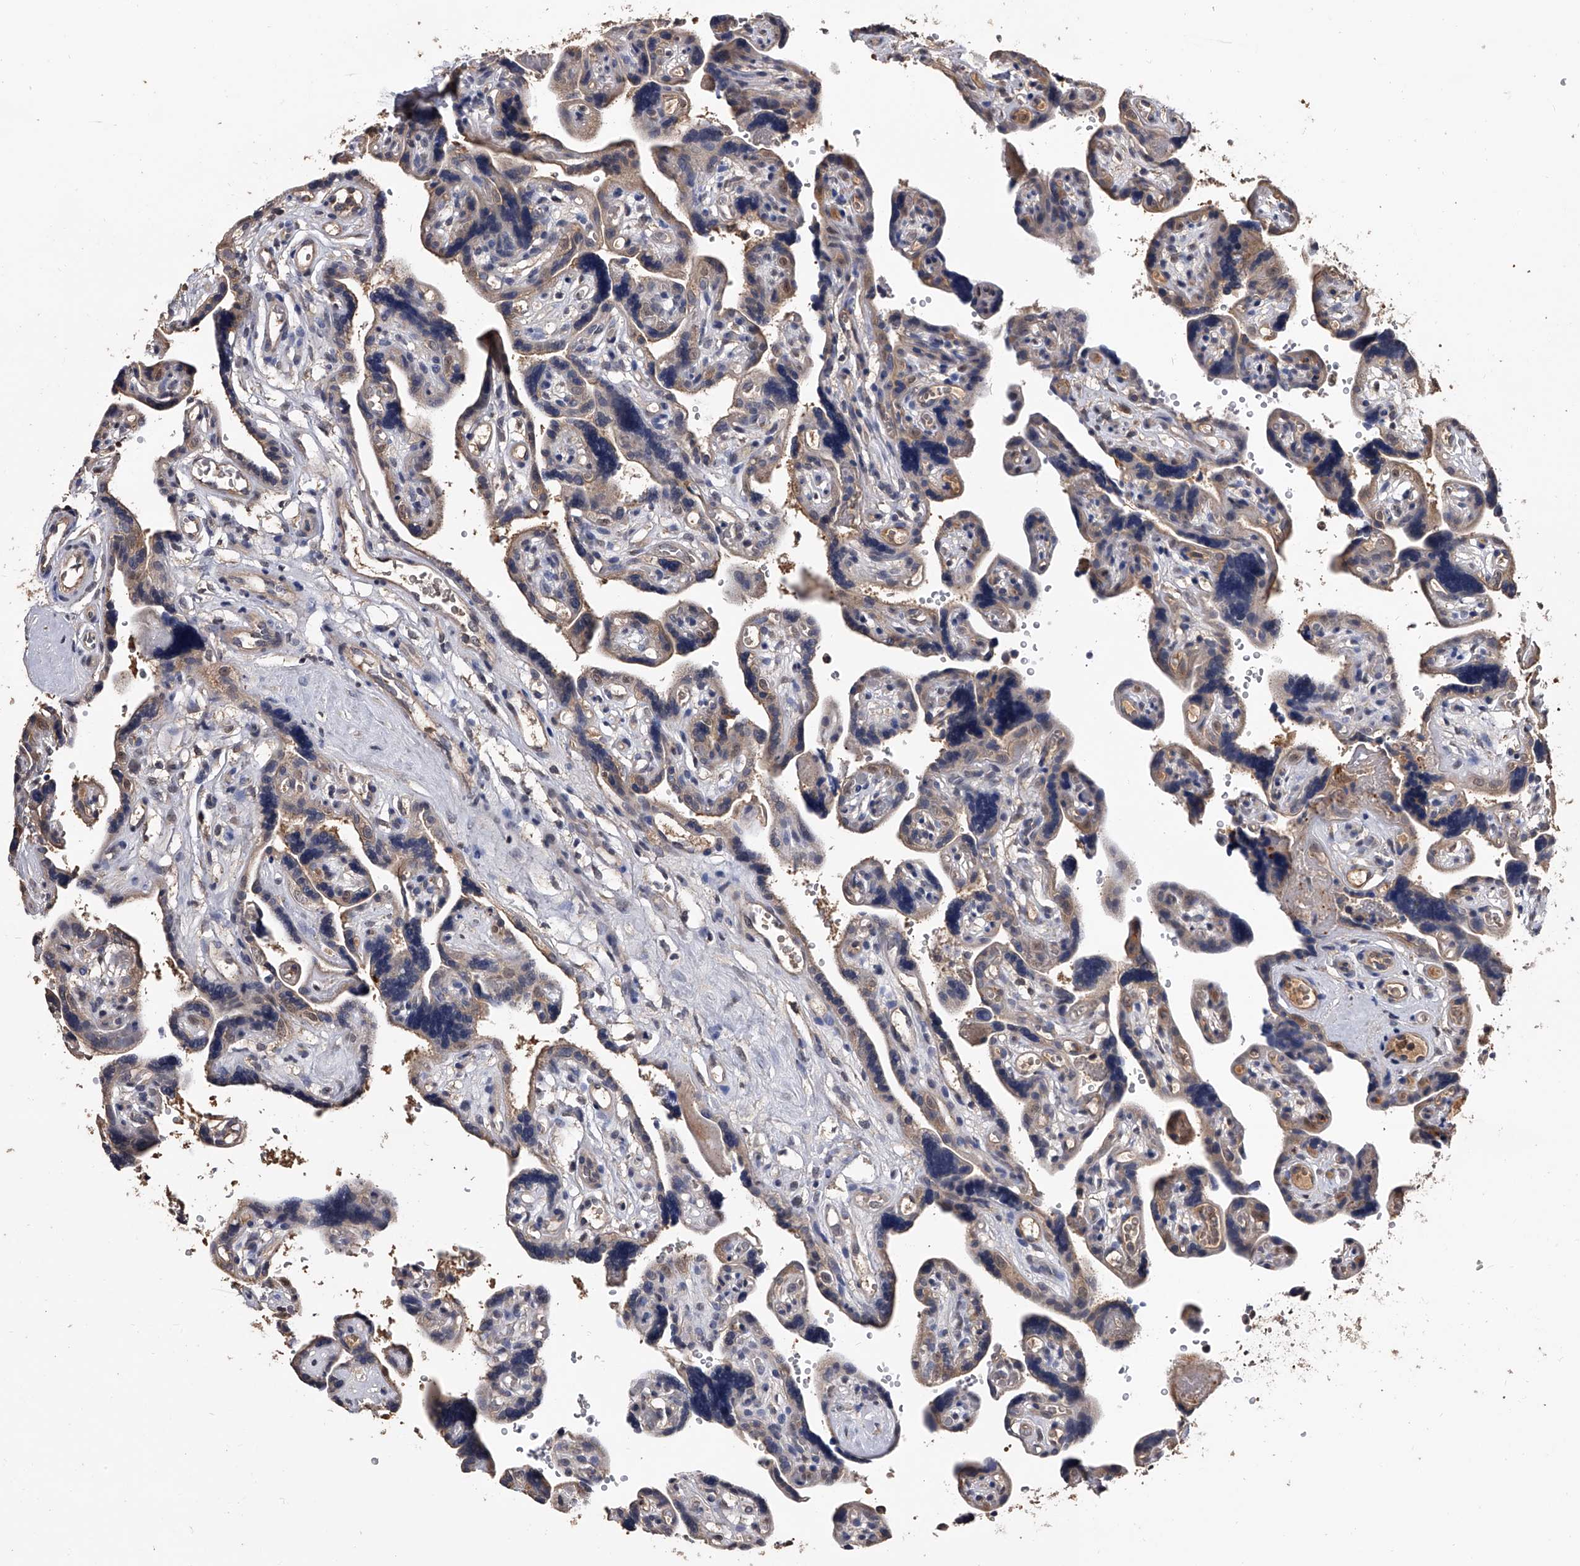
{"staining": {"intensity": "moderate", "quantity": ">75%", "location": "cytoplasmic/membranous,nuclear"}, "tissue": "placenta", "cell_type": "Decidual cells", "image_type": "normal", "snomed": [{"axis": "morphology", "description": "Normal tissue, NOS"}, {"axis": "topography", "description": "Placenta"}], "caption": "Benign placenta reveals moderate cytoplasmic/membranous,nuclear staining in about >75% of decidual cells, visualized by immunohistochemistry.", "gene": "EFCAB7", "patient": {"sex": "female", "age": 30}}